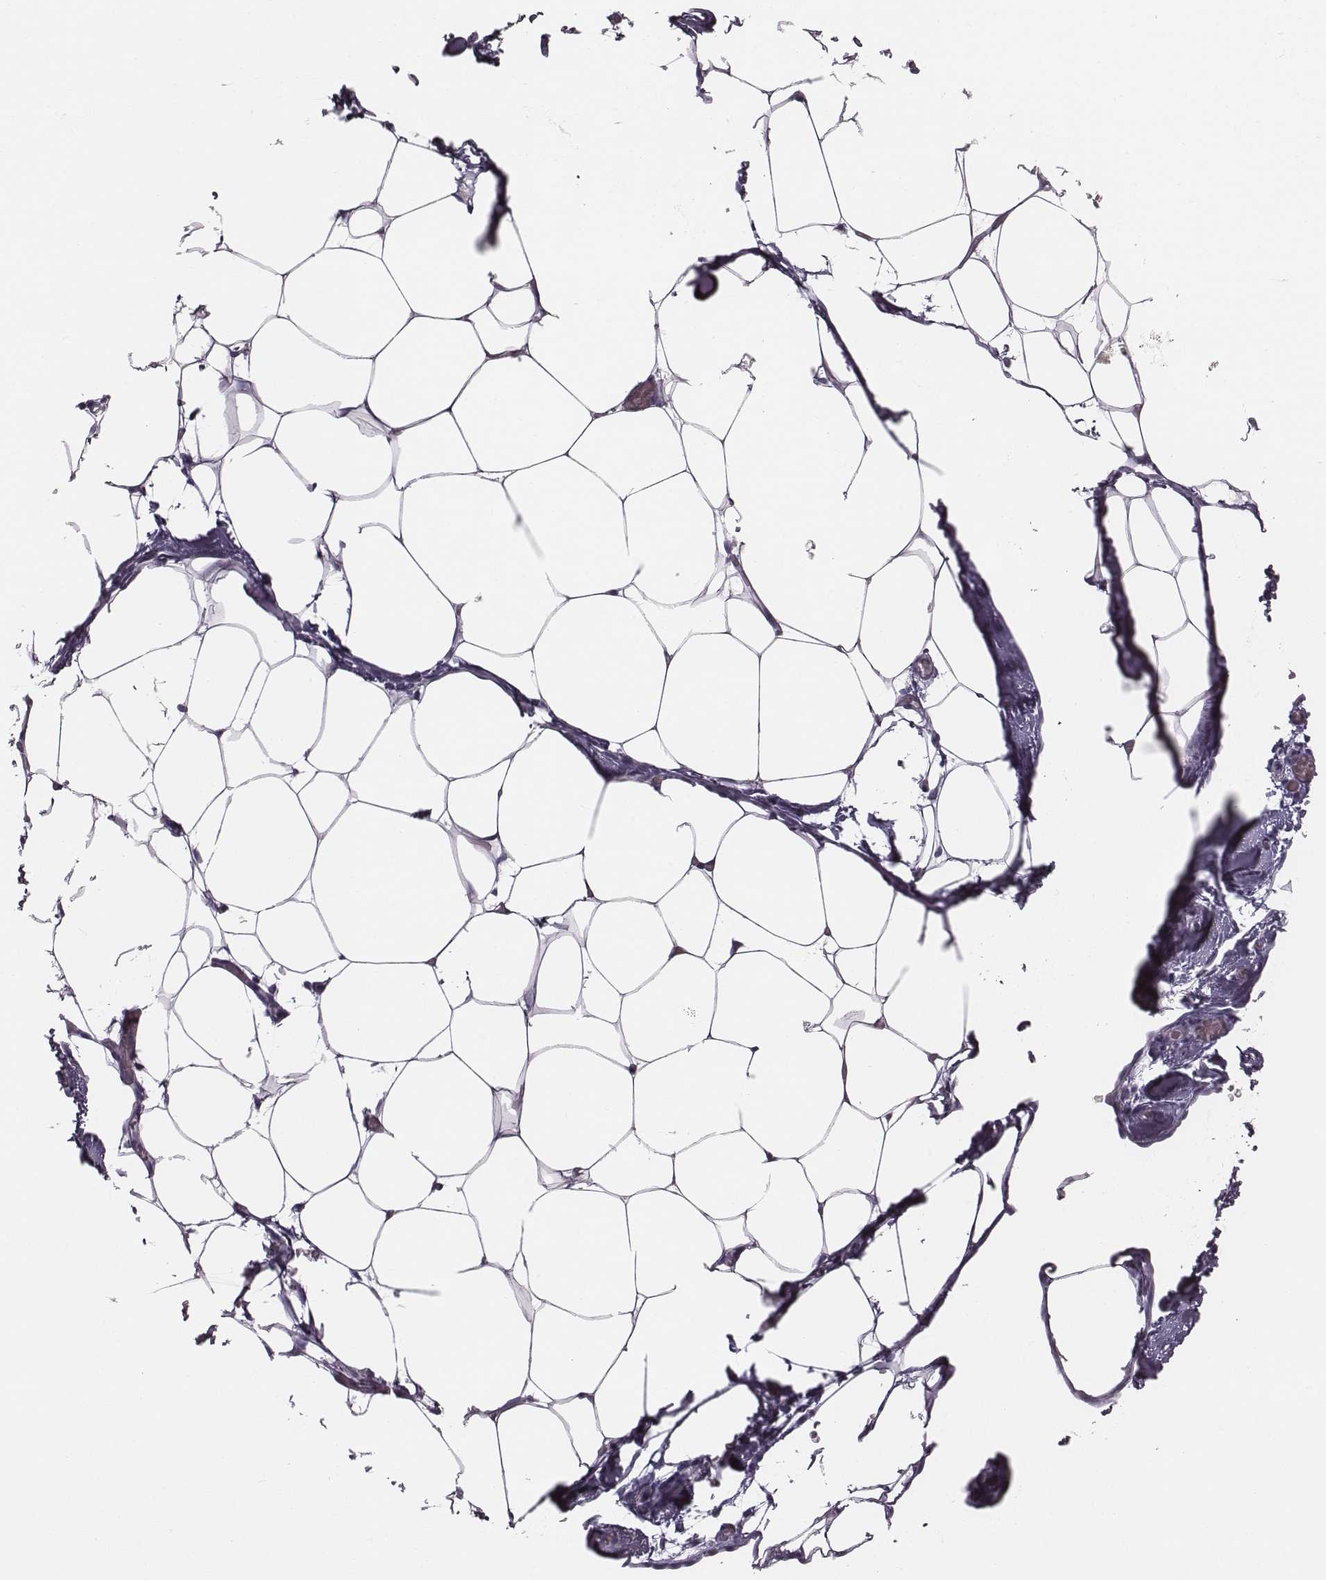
{"staining": {"intensity": "negative", "quantity": "none", "location": "none"}, "tissue": "adipose tissue", "cell_type": "Adipocytes", "image_type": "normal", "snomed": [{"axis": "morphology", "description": "Normal tissue, NOS"}, {"axis": "topography", "description": "Adipose tissue"}], "caption": "Photomicrograph shows no significant protein positivity in adipocytes of unremarkable adipose tissue.", "gene": "CRISP1", "patient": {"sex": "male", "age": 57}}